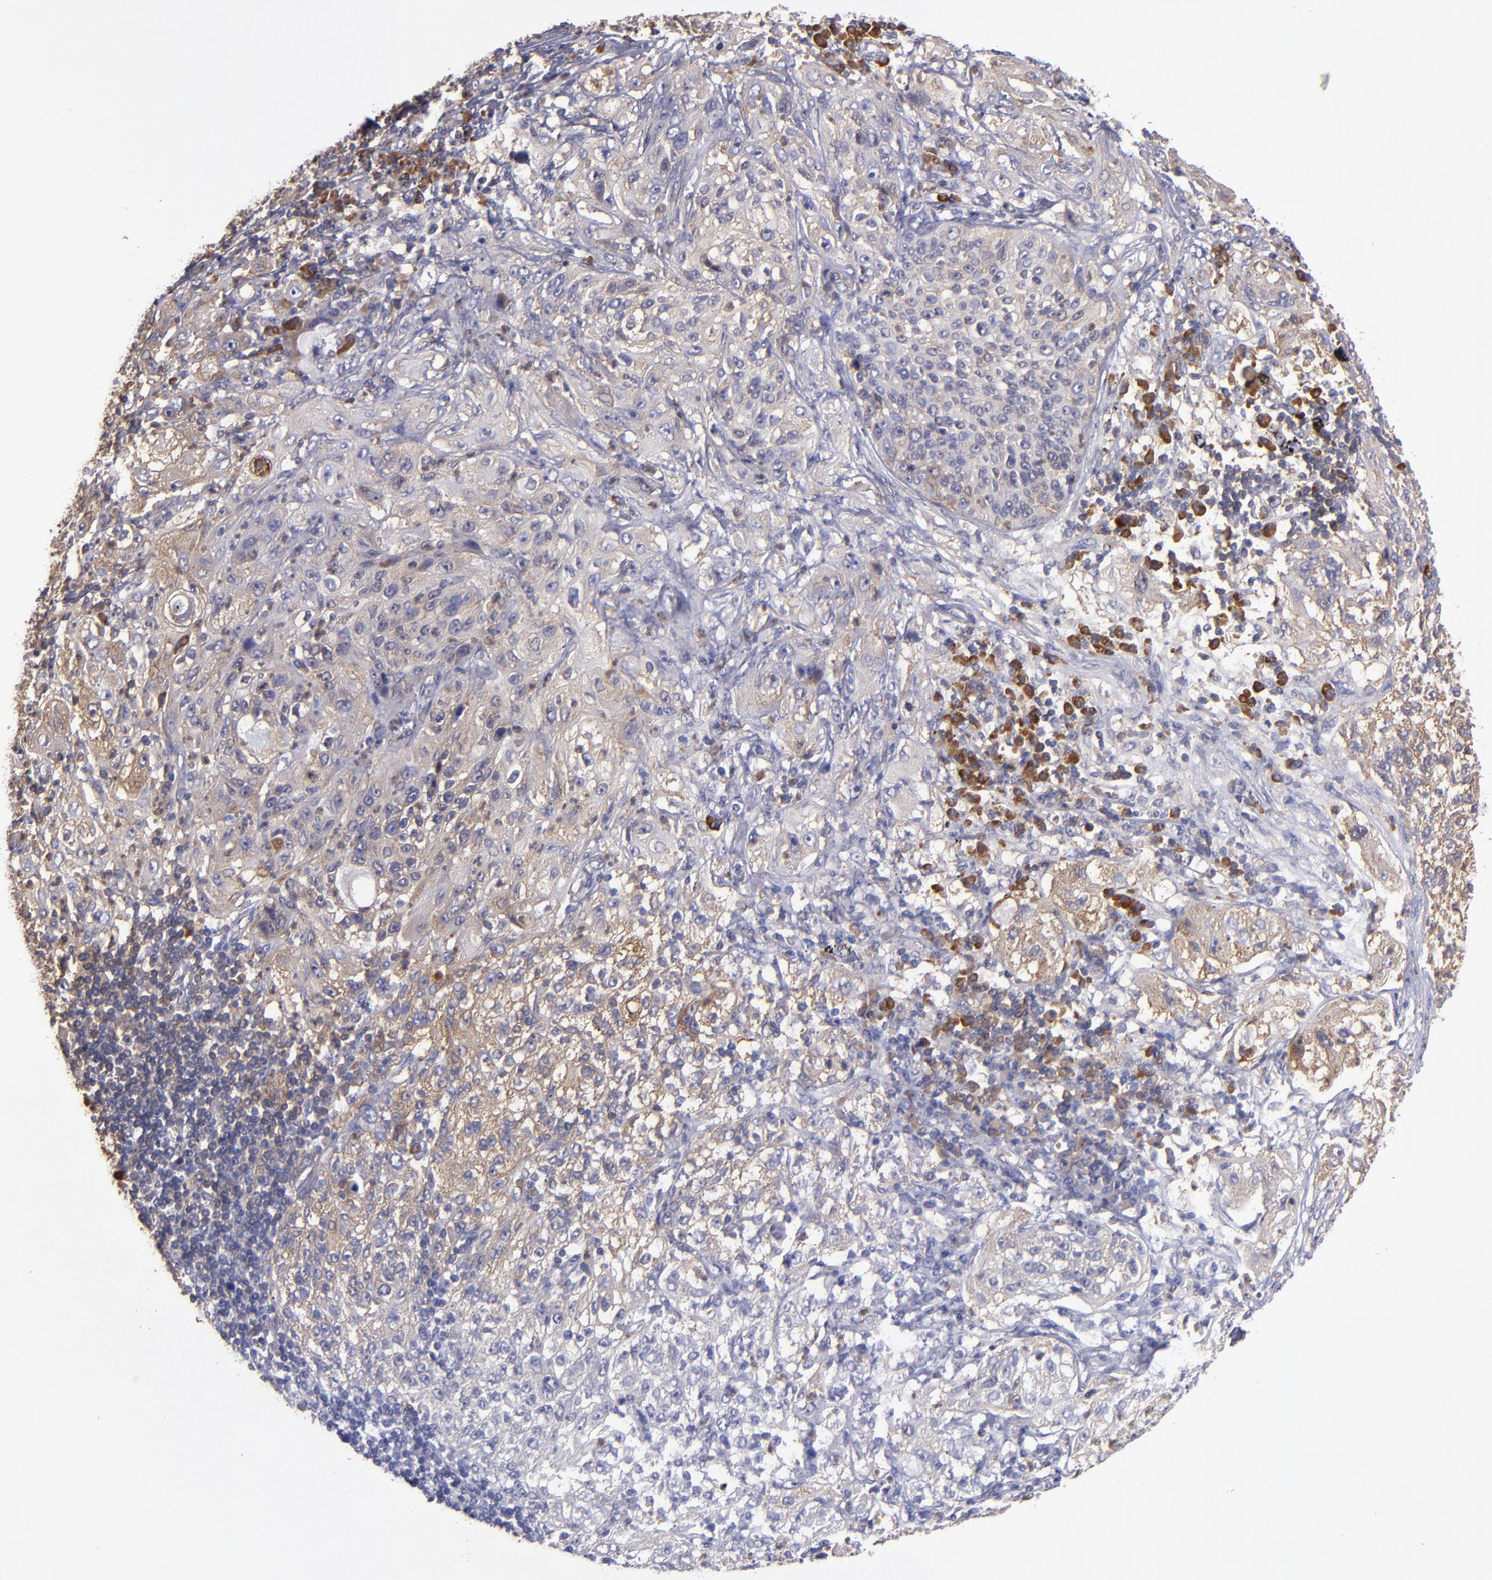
{"staining": {"intensity": "weak", "quantity": "25%-75%", "location": "cytoplasmic/membranous"}, "tissue": "lung cancer", "cell_type": "Tumor cells", "image_type": "cancer", "snomed": [{"axis": "morphology", "description": "Inflammation, NOS"}, {"axis": "morphology", "description": "Squamous cell carcinoma, NOS"}, {"axis": "topography", "description": "Lymph node"}, {"axis": "topography", "description": "Soft tissue"}, {"axis": "topography", "description": "Lung"}], "caption": "This is an image of IHC staining of lung squamous cell carcinoma, which shows weak positivity in the cytoplasmic/membranous of tumor cells.", "gene": "CARS1", "patient": {"sex": "male", "age": 66}}